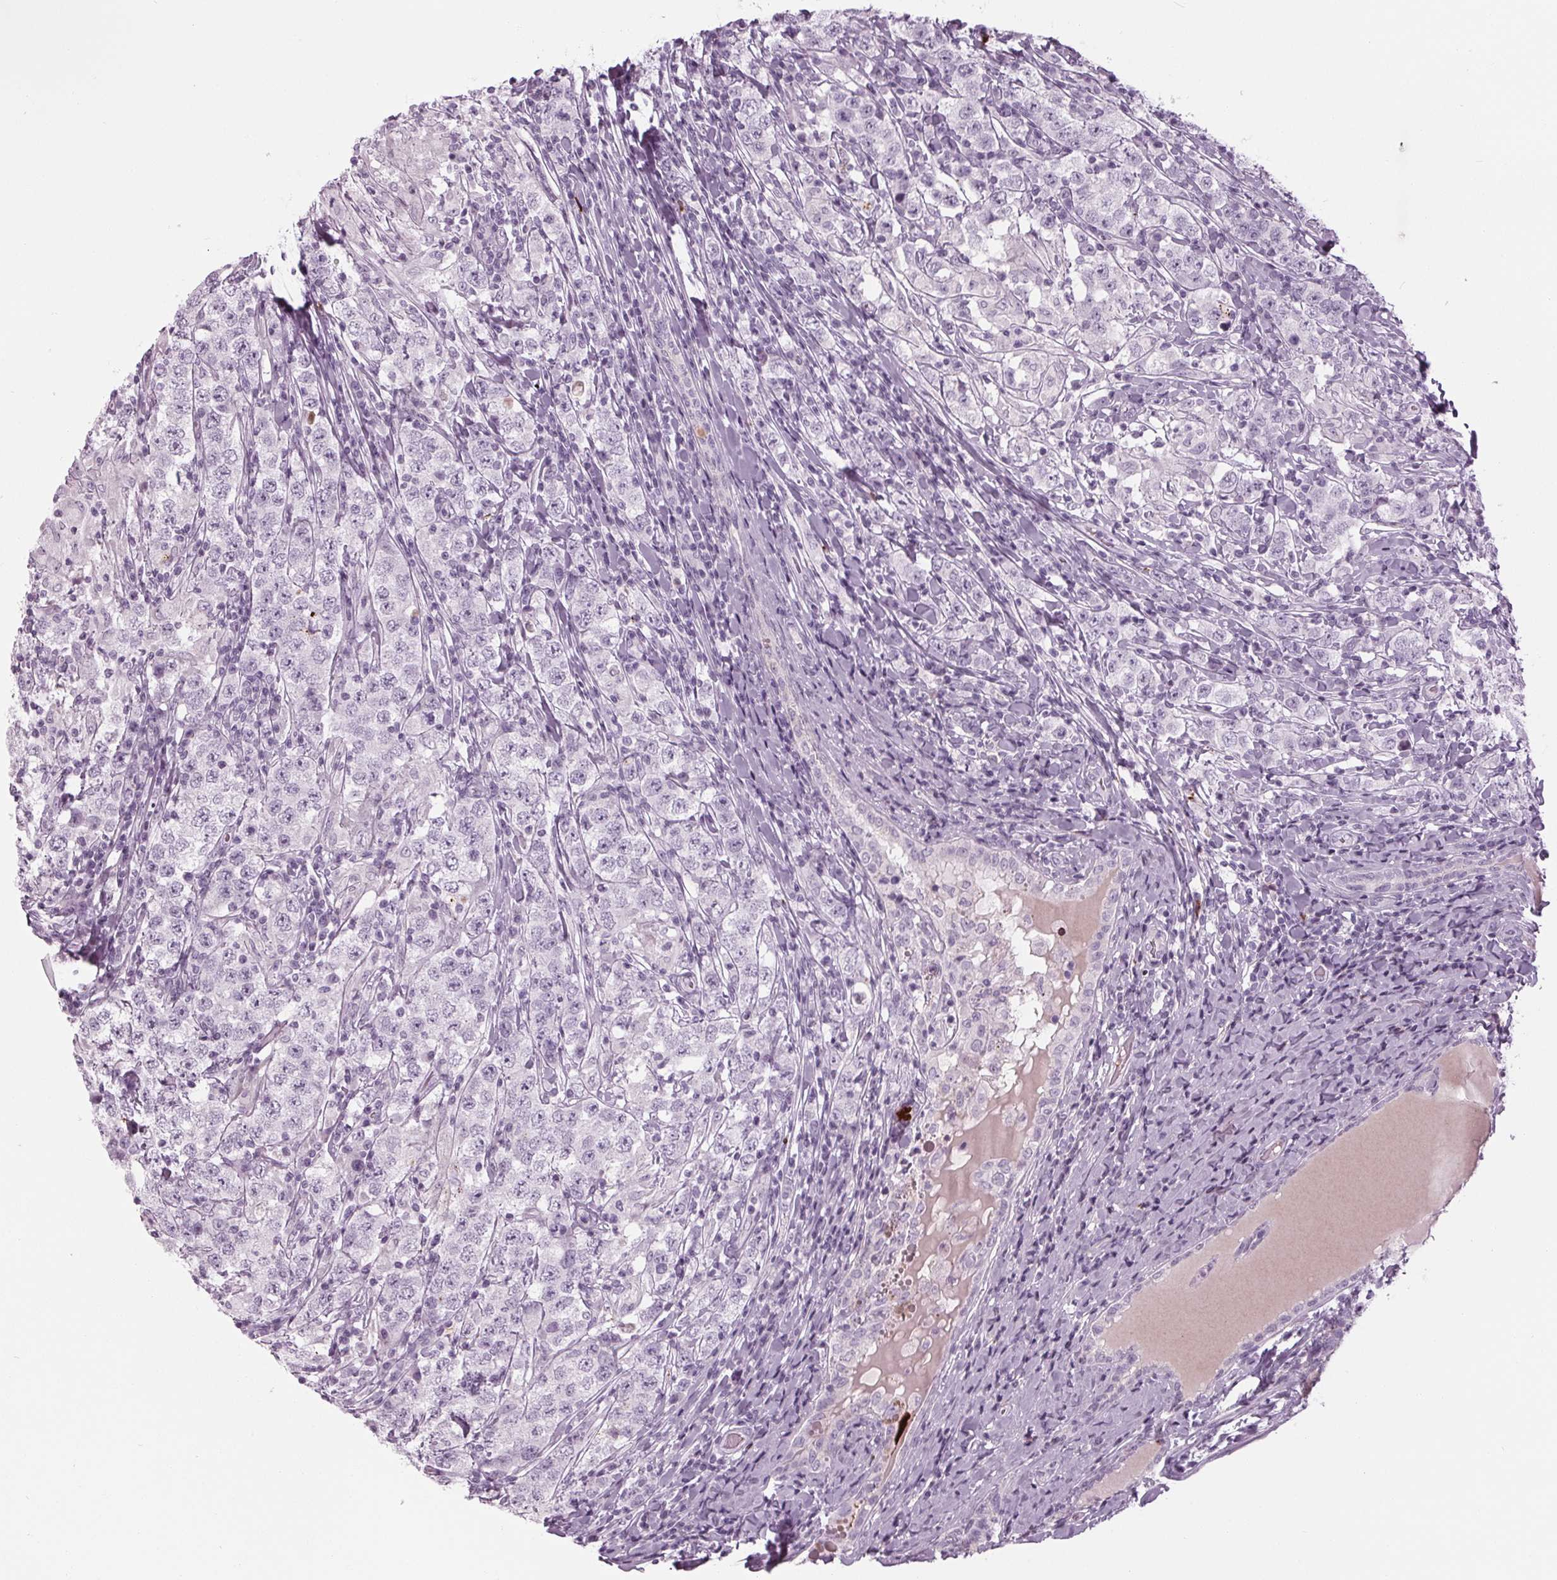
{"staining": {"intensity": "negative", "quantity": "none", "location": "none"}, "tissue": "testis cancer", "cell_type": "Tumor cells", "image_type": "cancer", "snomed": [{"axis": "morphology", "description": "Seminoma, NOS"}, {"axis": "morphology", "description": "Carcinoma, Embryonal, NOS"}, {"axis": "topography", "description": "Testis"}], "caption": "Human testis cancer stained for a protein using immunohistochemistry demonstrates no expression in tumor cells.", "gene": "CYP3A43", "patient": {"sex": "male", "age": 41}}